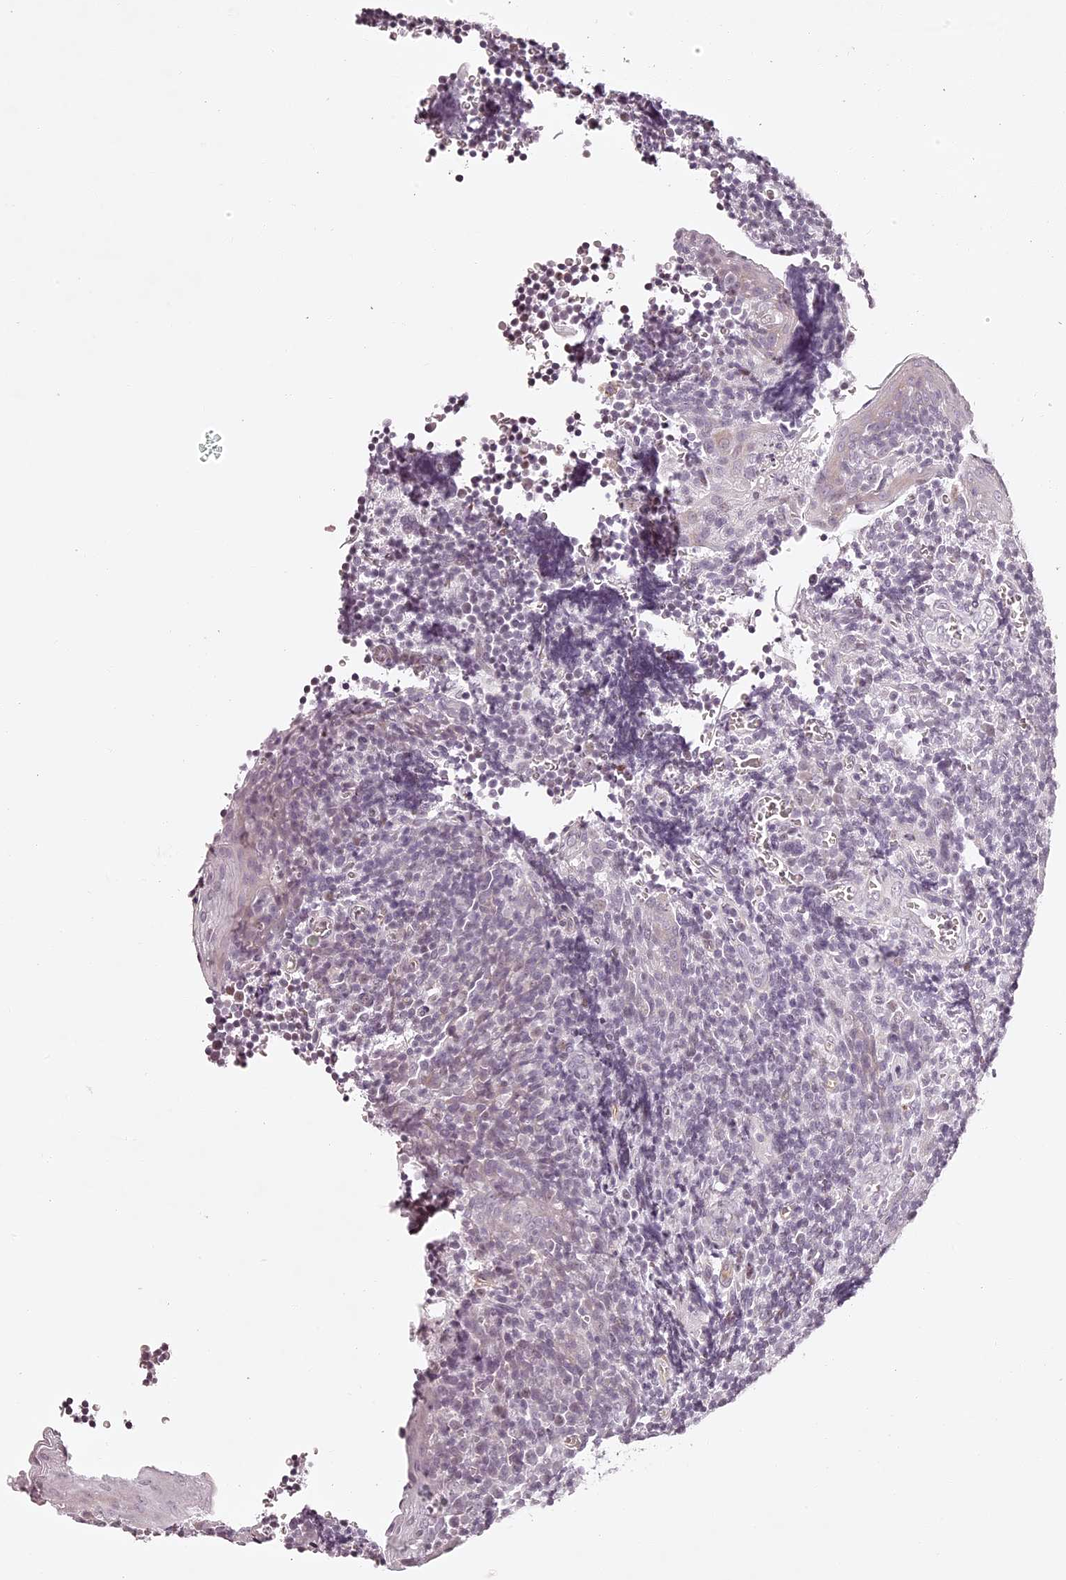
{"staining": {"intensity": "negative", "quantity": "none", "location": "none"}, "tissue": "tonsil", "cell_type": "Germinal center cells", "image_type": "normal", "snomed": [{"axis": "morphology", "description": "Normal tissue, NOS"}, {"axis": "topography", "description": "Tonsil"}], "caption": "DAB (3,3'-diaminobenzidine) immunohistochemical staining of unremarkable tonsil displays no significant expression in germinal center cells. (Stains: DAB (3,3'-diaminobenzidine) immunohistochemistry with hematoxylin counter stain, Microscopy: brightfield microscopy at high magnification).", "gene": "ELAPOR1", "patient": {"sex": "male", "age": 27}}